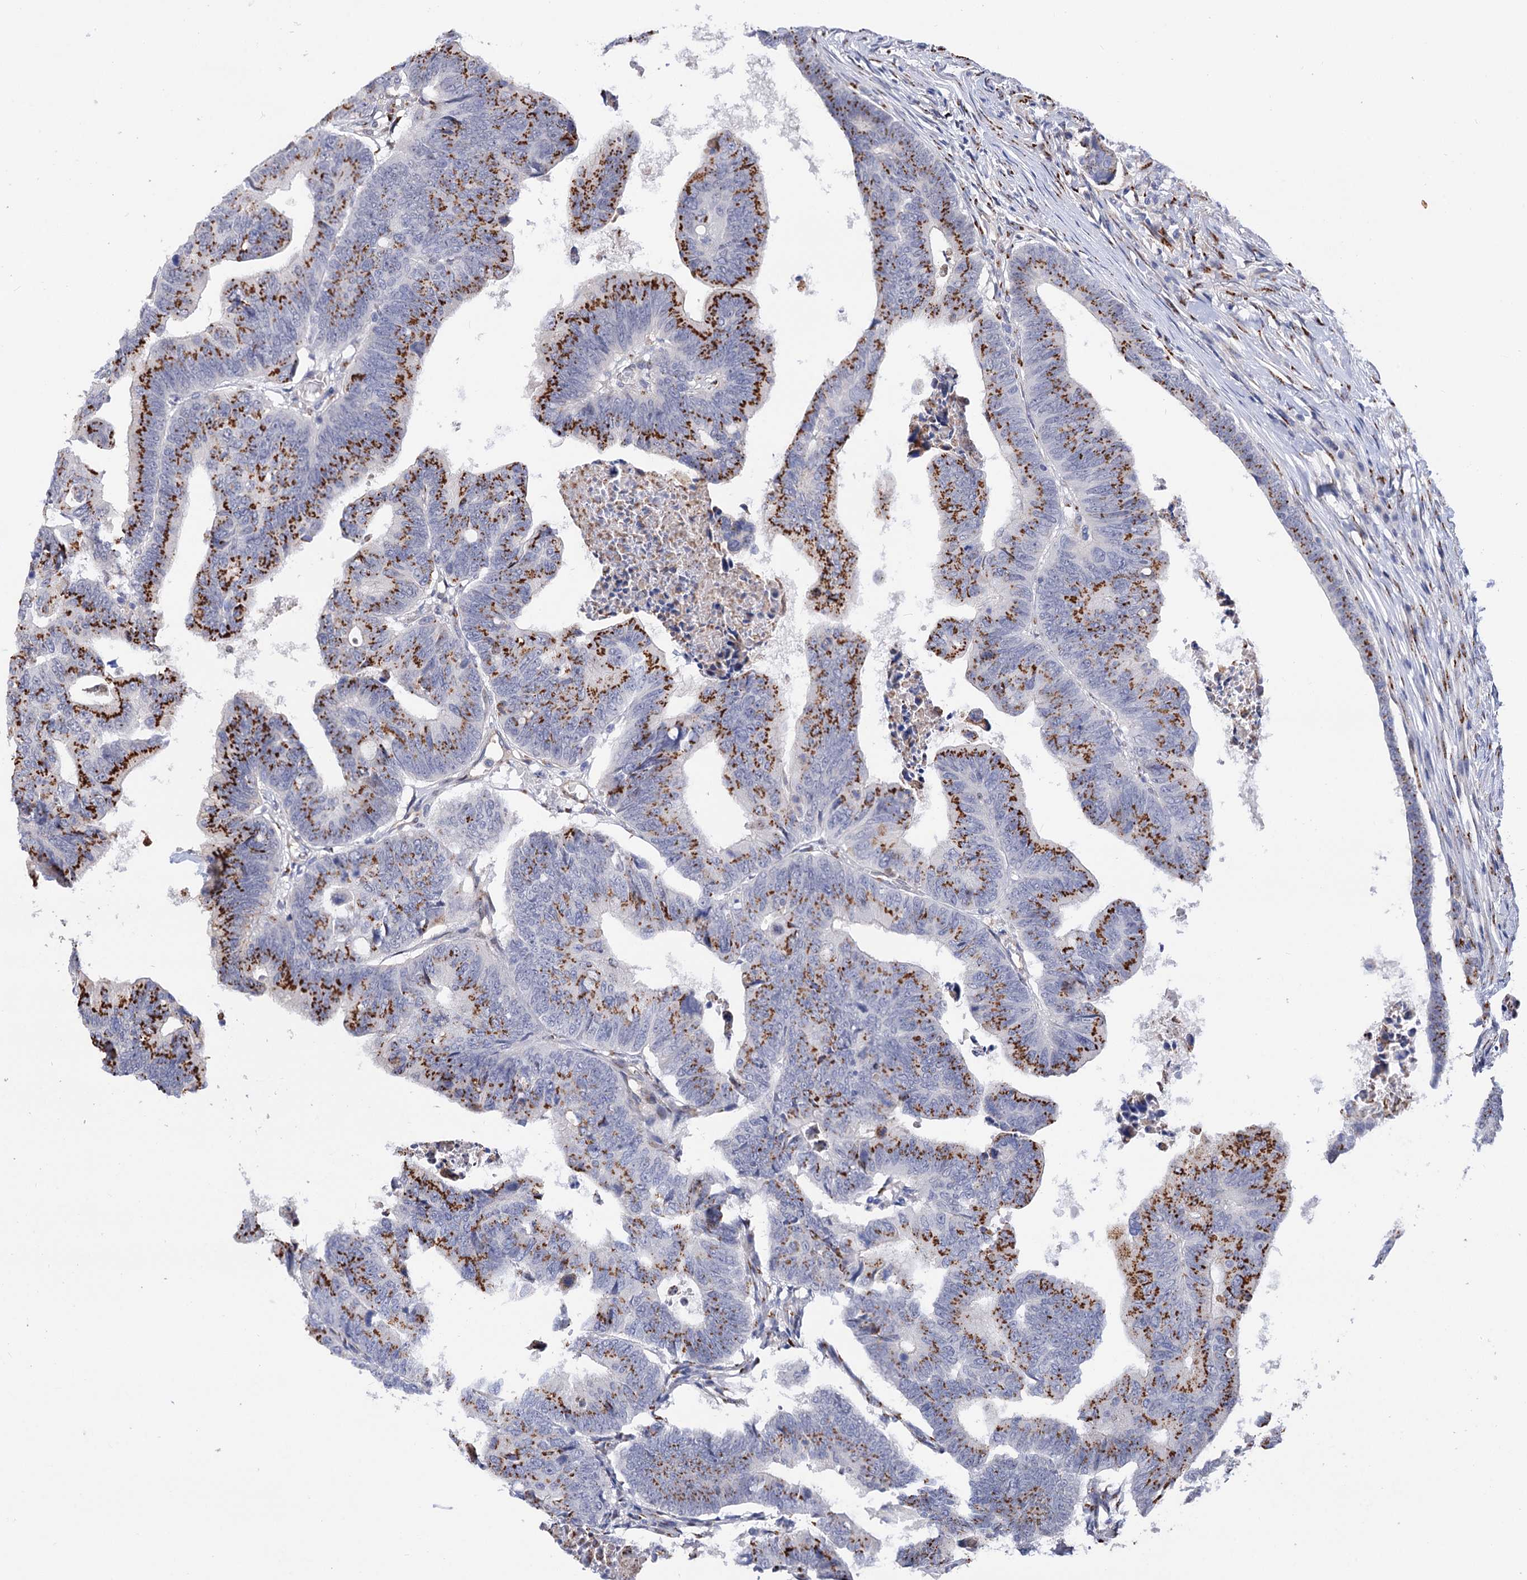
{"staining": {"intensity": "strong", "quantity": ">75%", "location": "cytoplasmic/membranous"}, "tissue": "colorectal cancer", "cell_type": "Tumor cells", "image_type": "cancer", "snomed": [{"axis": "morphology", "description": "Adenocarcinoma, NOS"}, {"axis": "topography", "description": "Rectum"}], "caption": "Strong cytoplasmic/membranous expression for a protein is present in approximately >75% of tumor cells of colorectal adenocarcinoma using immunohistochemistry (IHC).", "gene": "C11orf96", "patient": {"sex": "female", "age": 65}}